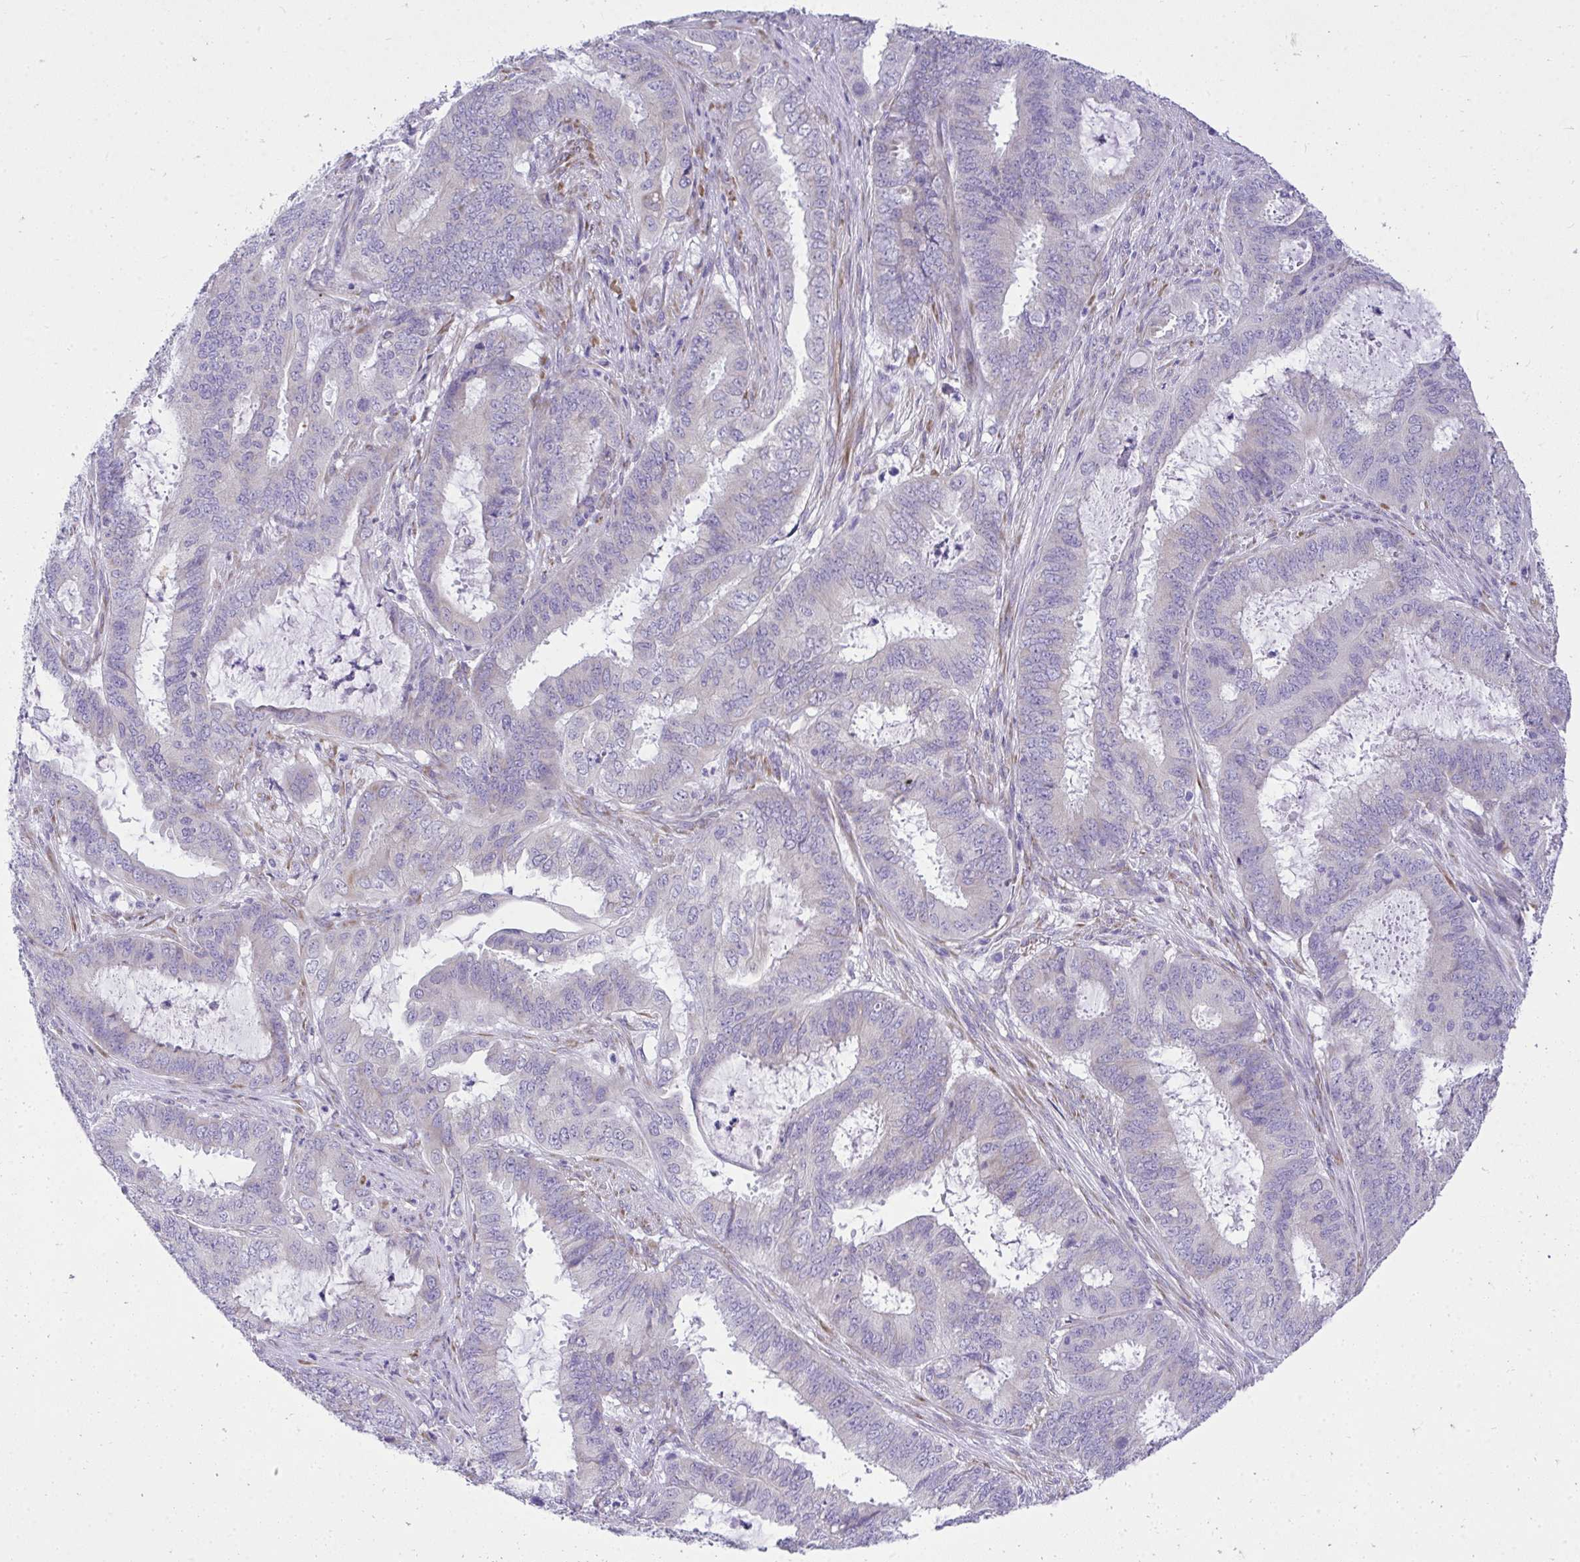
{"staining": {"intensity": "negative", "quantity": "none", "location": "none"}, "tissue": "endometrial cancer", "cell_type": "Tumor cells", "image_type": "cancer", "snomed": [{"axis": "morphology", "description": "Adenocarcinoma, NOS"}, {"axis": "topography", "description": "Endometrium"}], "caption": "IHC image of neoplastic tissue: endometrial cancer stained with DAB (3,3'-diaminobenzidine) shows no significant protein expression in tumor cells.", "gene": "ADRA2C", "patient": {"sex": "female", "age": 51}}